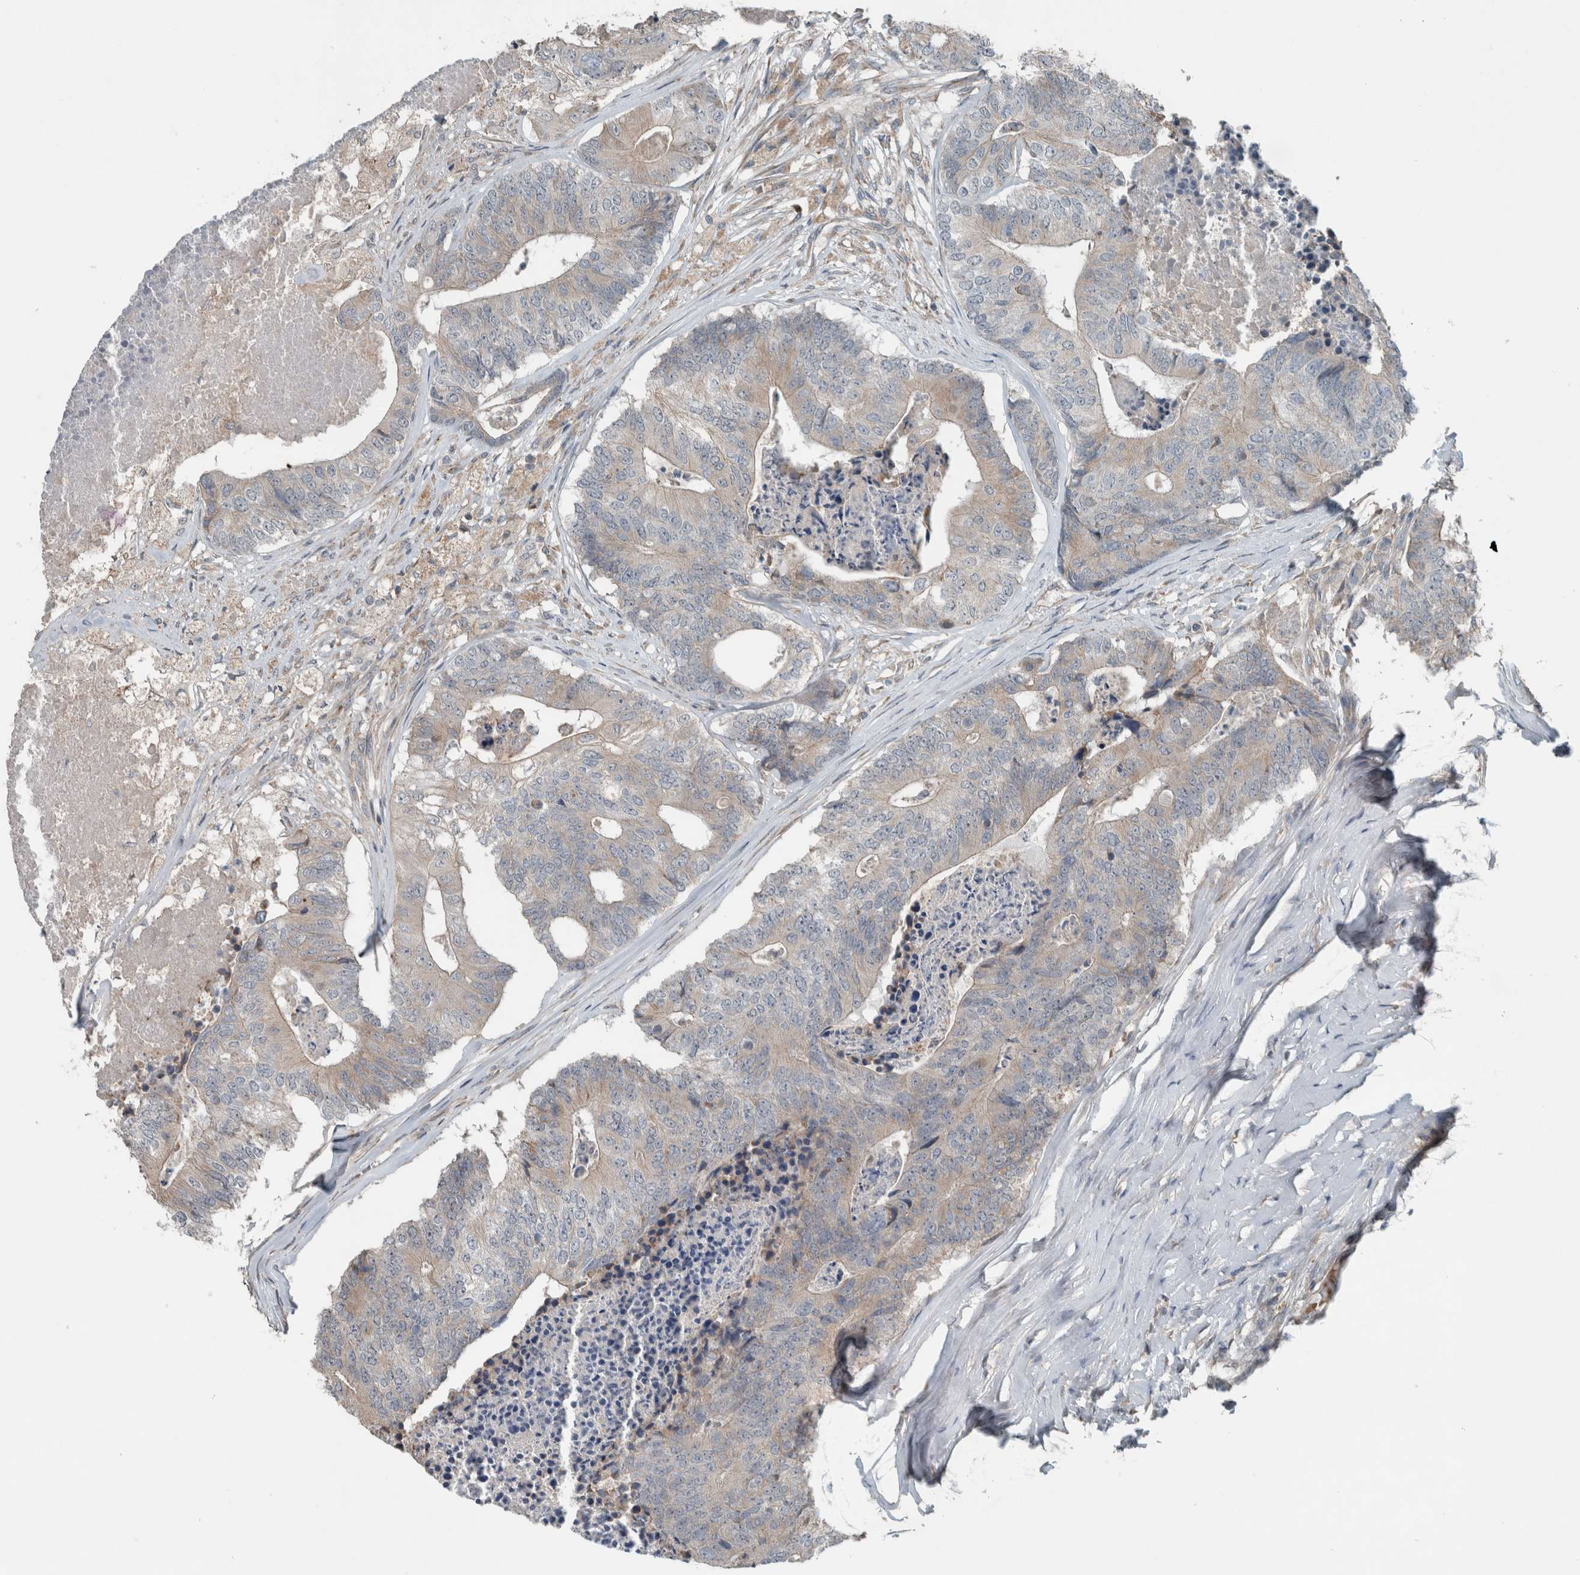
{"staining": {"intensity": "weak", "quantity": "<25%", "location": "cytoplasmic/membranous"}, "tissue": "colorectal cancer", "cell_type": "Tumor cells", "image_type": "cancer", "snomed": [{"axis": "morphology", "description": "Adenocarcinoma, NOS"}, {"axis": "topography", "description": "Colon"}], "caption": "A micrograph of human colorectal adenocarcinoma is negative for staining in tumor cells.", "gene": "JADE2", "patient": {"sex": "female", "age": 67}}